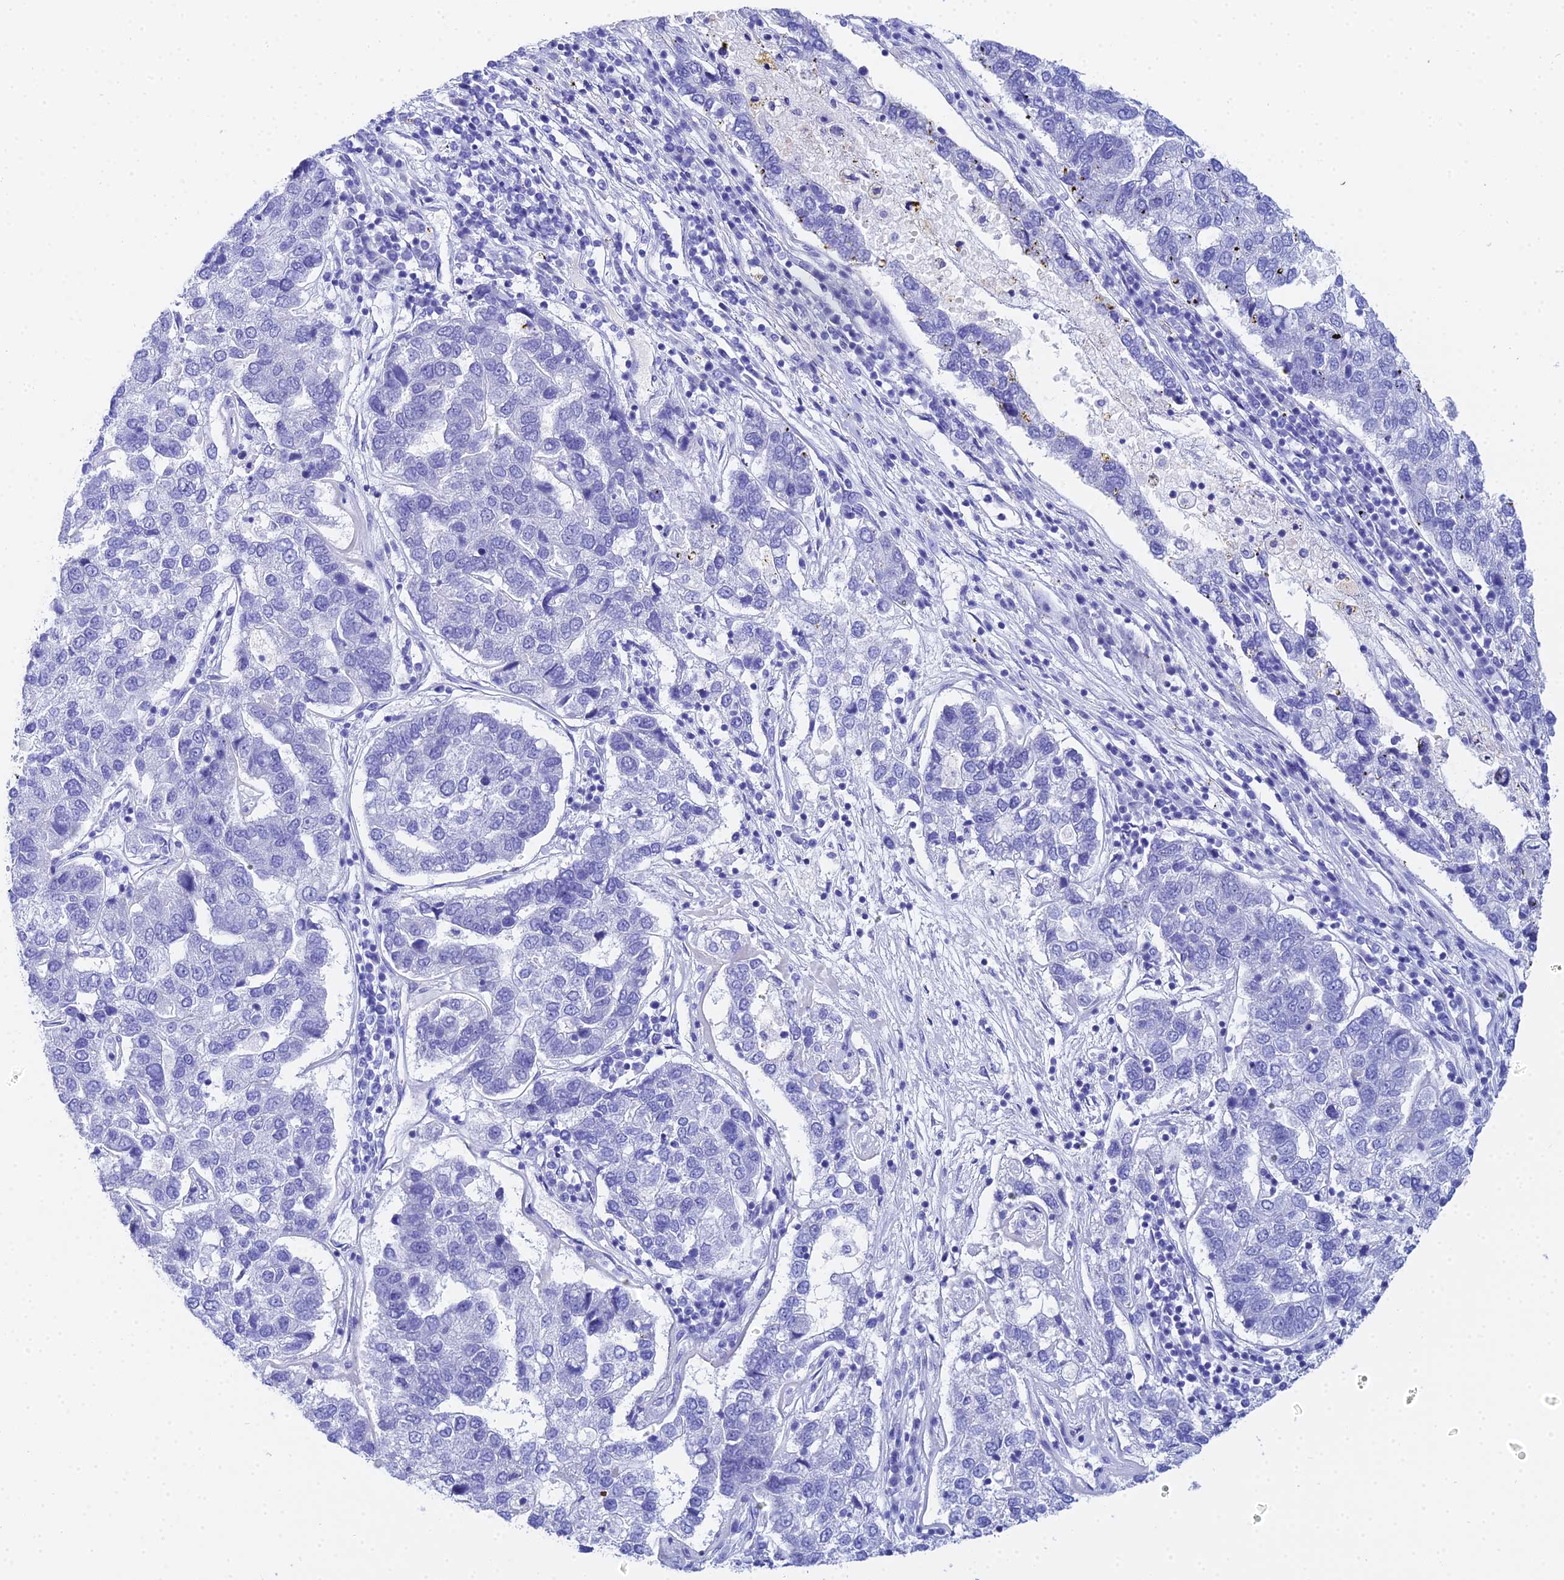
{"staining": {"intensity": "negative", "quantity": "none", "location": "none"}, "tissue": "pancreatic cancer", "cell_type": "Tumor cells", "image_type": "cancer", "snomed": [{"axis": "morphology", "description": "Adenocarcinoma, NOS"}, {"axis": "topography", "description": "Pancreas"}], "caption": "A high-resolution photomicrograph shows IHC staining of pancreatic adenocarcinoma, which demonstrates no significant positivity in tumor cells. (DAB immunohistochemistry with hematoxylin counter stain).", "gene": "CELA3A", "patient": {"sex": "female", "age": 61}}